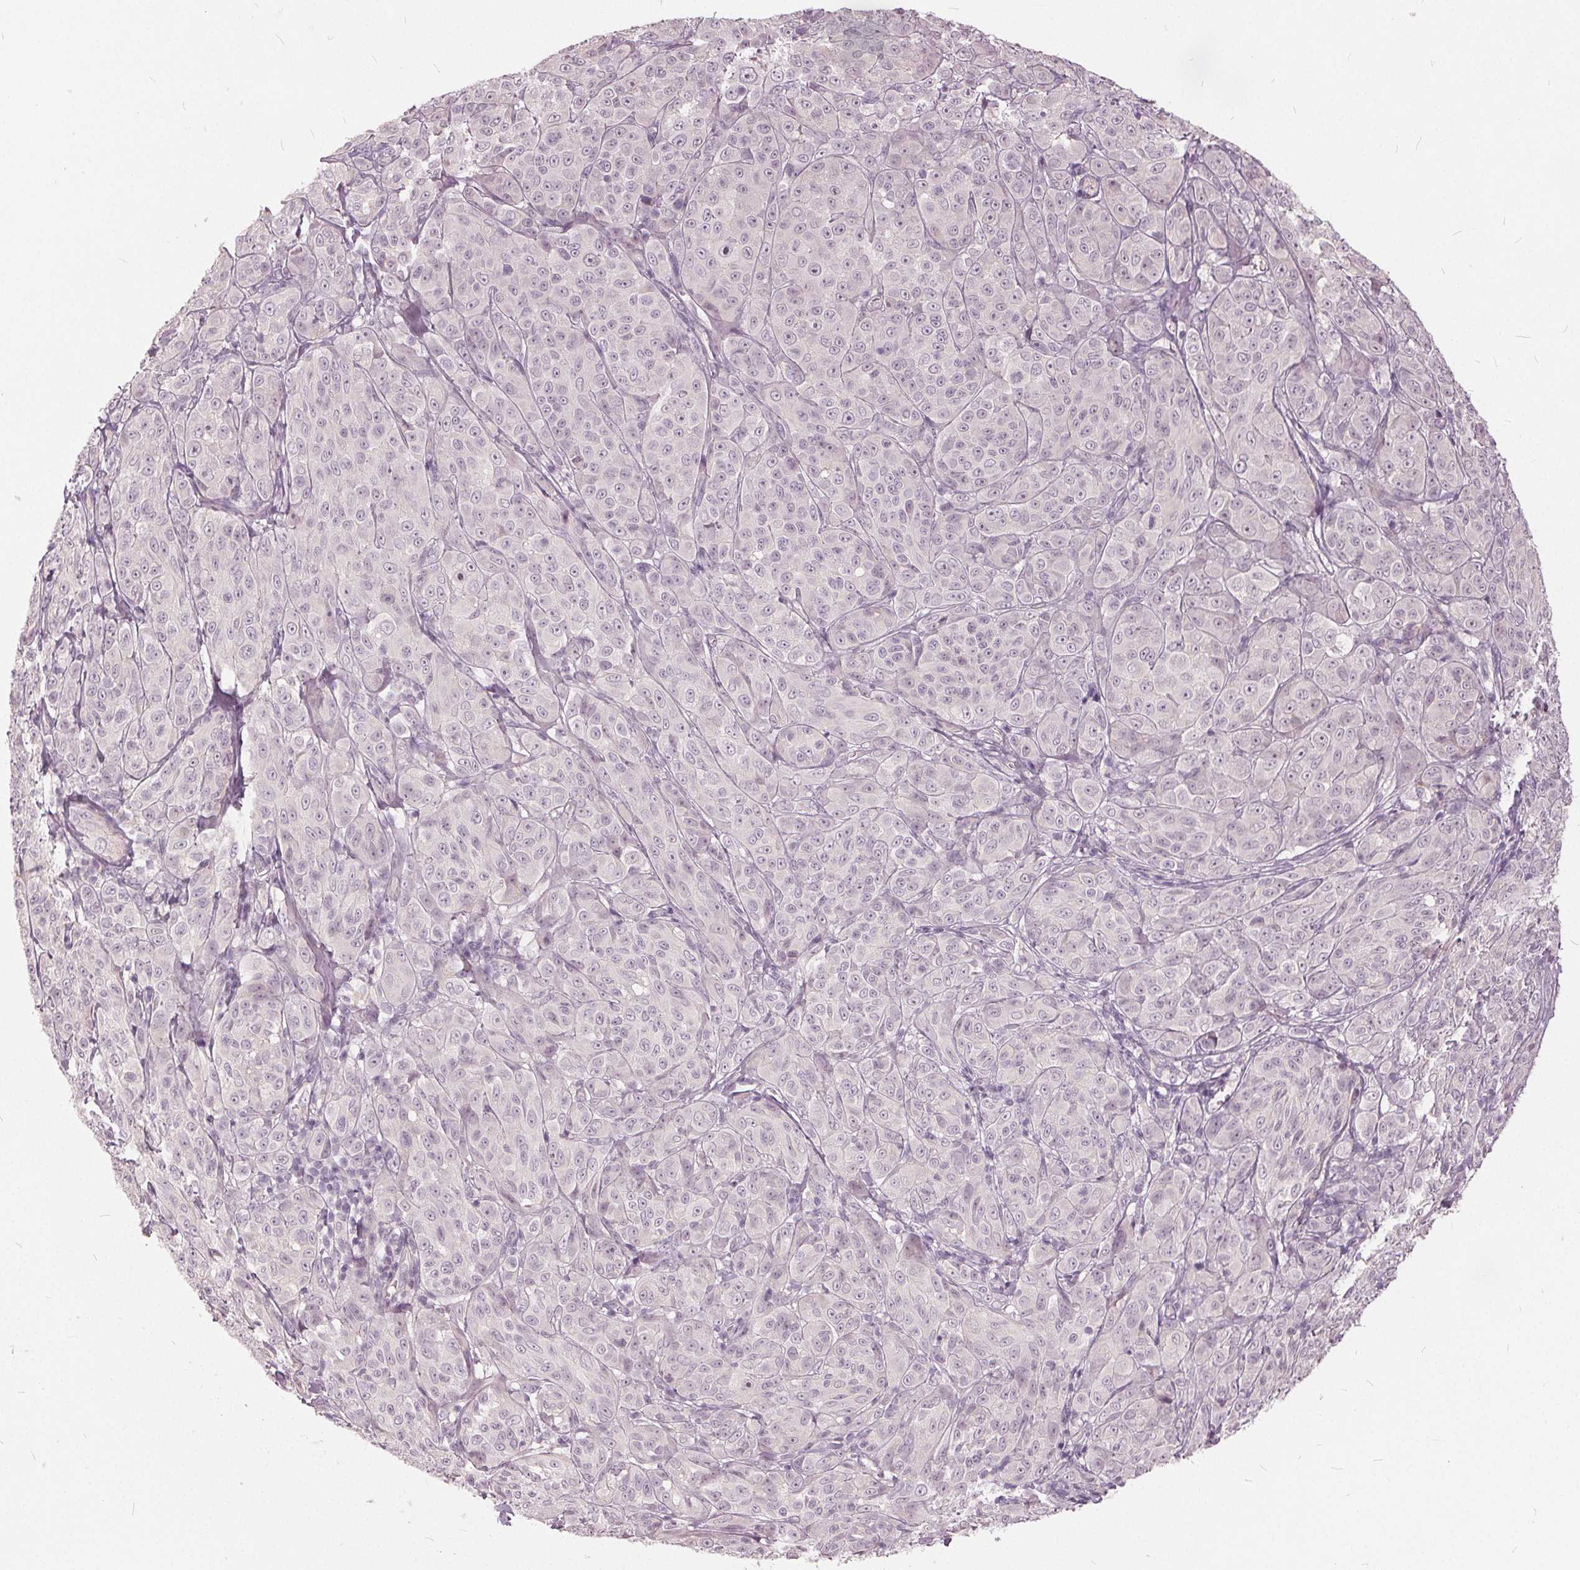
{"staining": {"intensity": "negative", "quantity": "none", "location": "none"}, "tissue": "melanoma", "cell_type": "Tumor cells", "image_type": "cancer", "snomed": [{"axis": "morphology", "description": "Malignant melanoma, NOS"}, {"axis": "topography", "description": "Skin"}], "caption": "Immunohistochemistry image of melanoma stained for a protein (brown), which shows no expression in tumor cells.", "gene": "KLK13", "patient": {"sex": "male", "age": 89}}